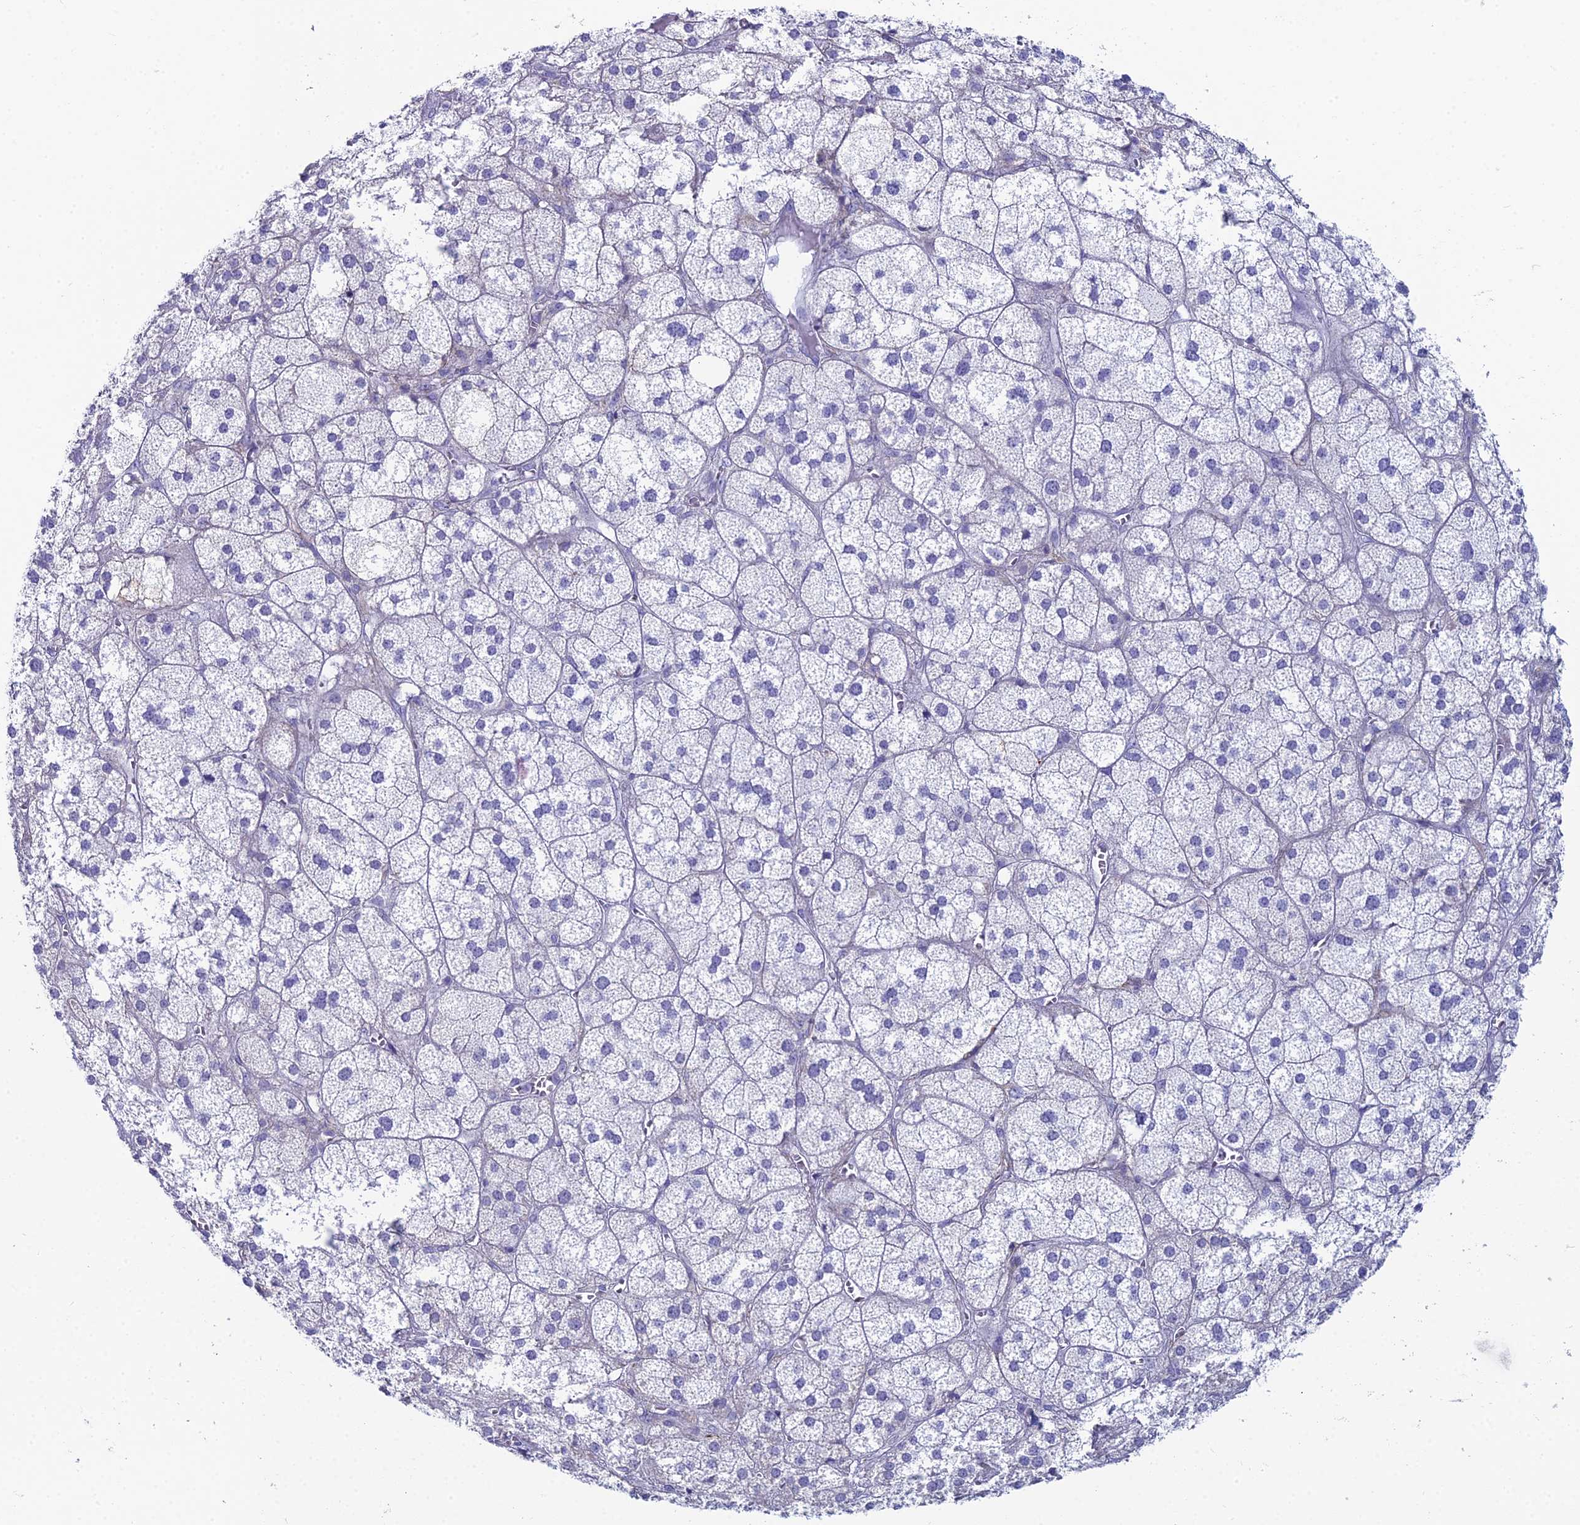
{"staining": {"intensity": "negative", "quantity": "none", "location": "none"}, "tissue": "adrenal gland", "cell_type": "Glandular cells", "image_type": "normal", "snomed": [{"axis": "morphology", "description": "Normal tissue, NOS"}, {"axis": "topography", "description": "Adrenal gland"}], "caption": "Histopathology image shows no significant protein positivity in glandular cells of benign adrenal gland.", "gene": "ACE", "patient": {"sex": "female", "age": 61}}